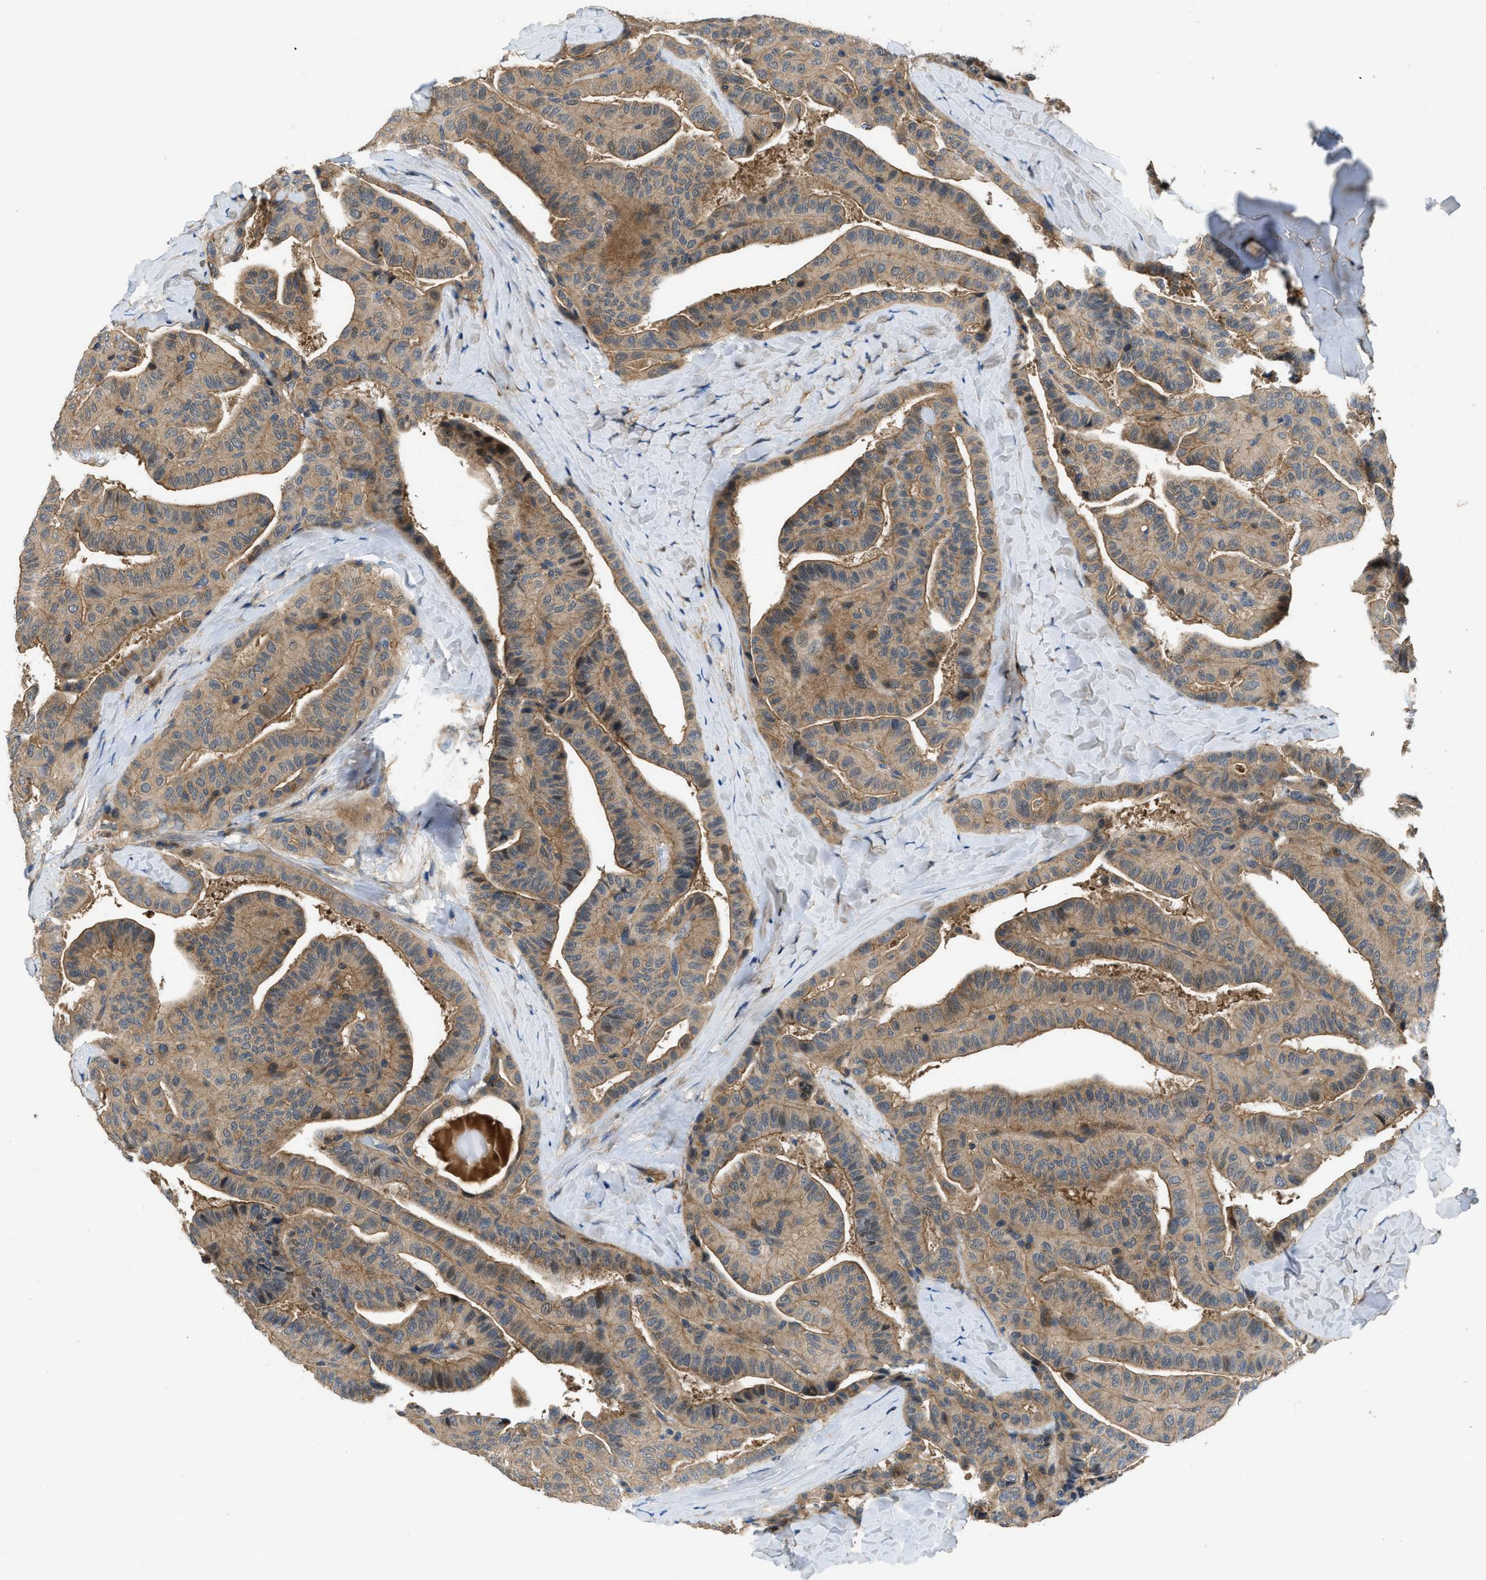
{"staining": {"intensity": "moderate", "quantity": ">75%", "location": "cytoplasmic/membranous"}, "tissue": "thyroid cancer", "cell_type": "Tumor cells", "image_type": "cancer", "snomed": [{"axis": "morphology", "description": "Papillary adenocarcinoma, NOS"}, {"axis": "topography", "description": "Thyroid gland"}], "caption": "DAB immunohistochemical staining of human thyroid cancer (papillary adenocarcinoma) shows moderate cytoplasmic/membranous protein expression in about >75% of tumor cells. Immunohistochemistry stains the protein of interest in brown and the nuclei are stained blue.", "gene": "GPR31", "patient": {"sex": "male", "age": 77}}